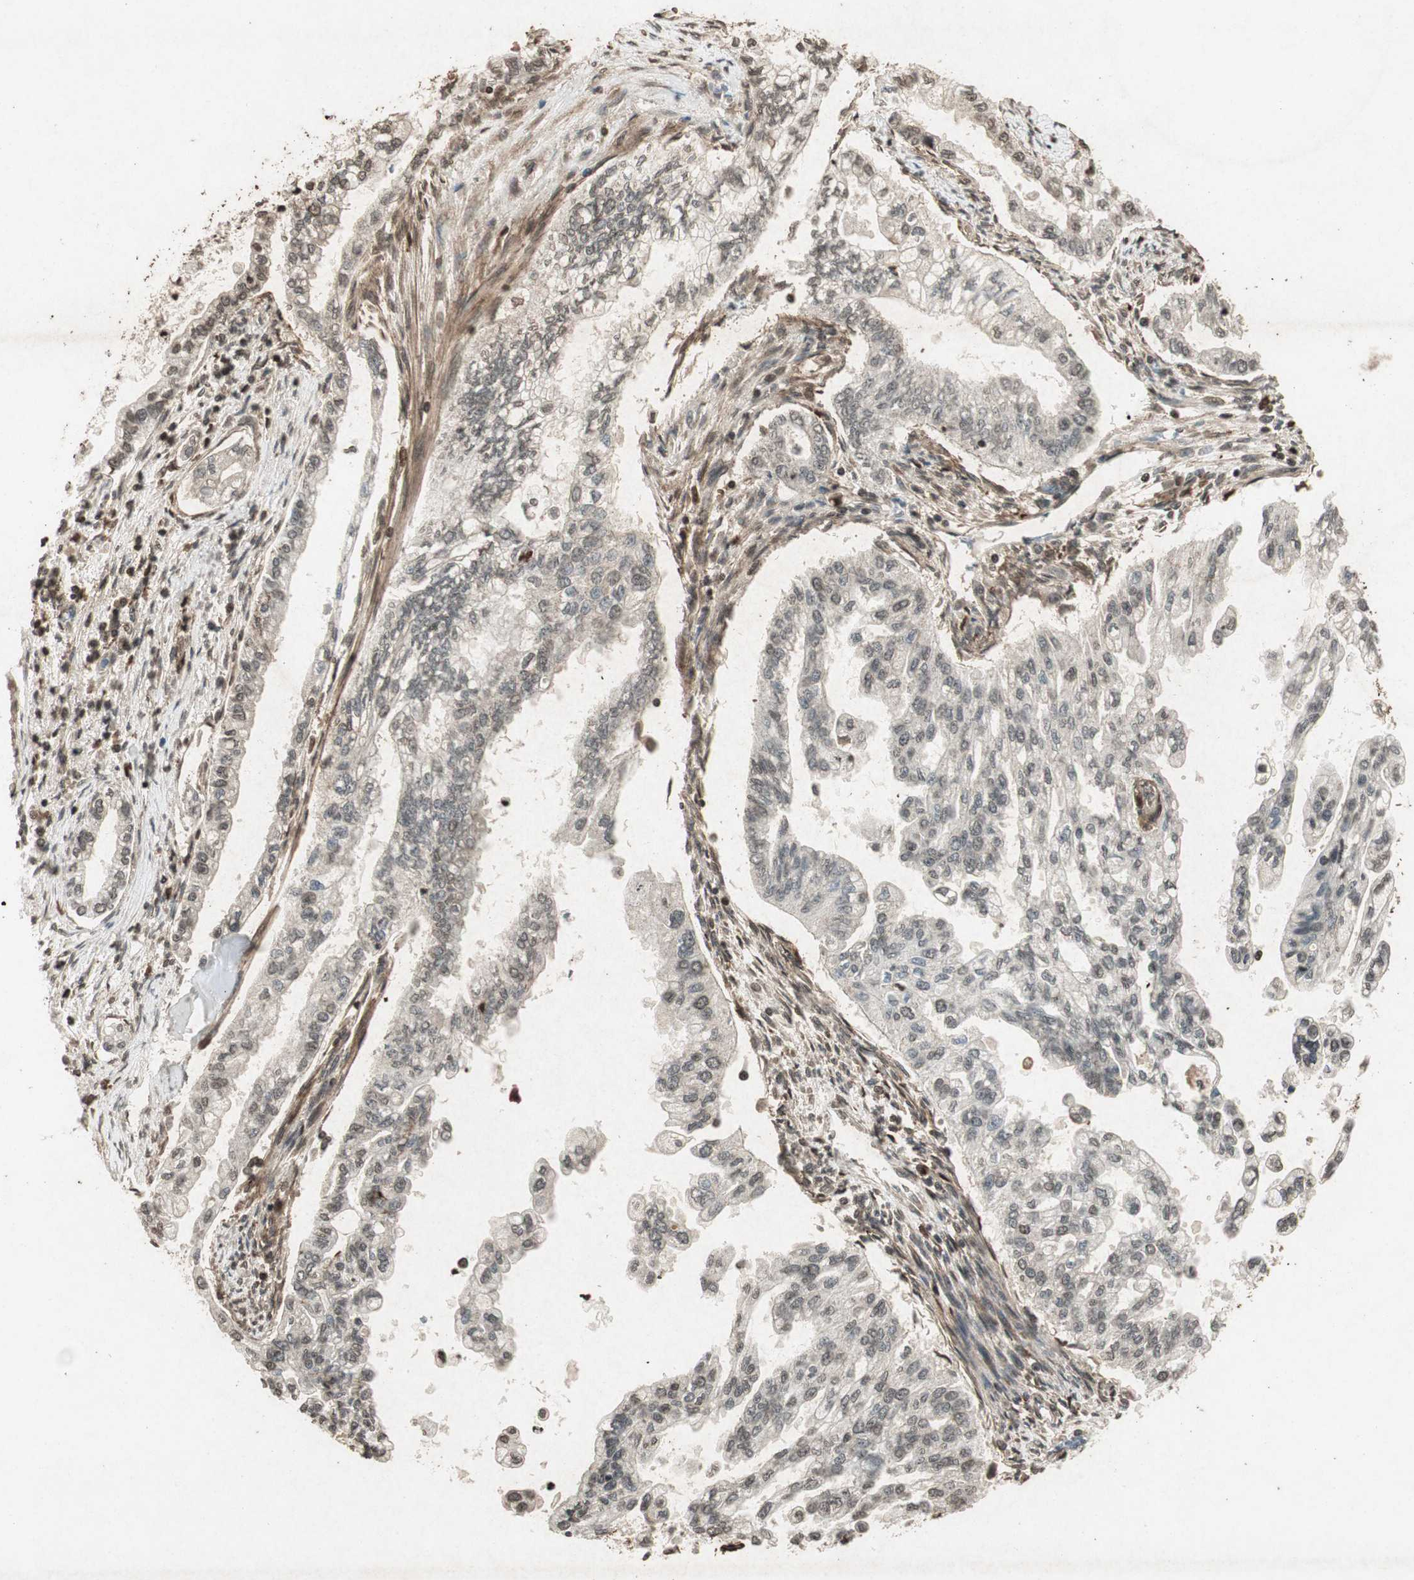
{"staining": {"intensity": "weak", "quantity": "25%-75%", "location": "cytoplasmic/membranous,nuclear"}, "tissue": "pancreatic cancer", "cell_type": "Tumor cells", "image_type": "cancer", "snomed": [{"axis": "morphology", "description": "Normal tissue, NOS"}, {"axis": "topography", "description": "Pancreas"}], "caption": "Human pancreatic cancer stained with a protein marker displays weak staining in tumor cells.", "gene": "PRKG1", "patient": {"sex": "male", "age": 42}}